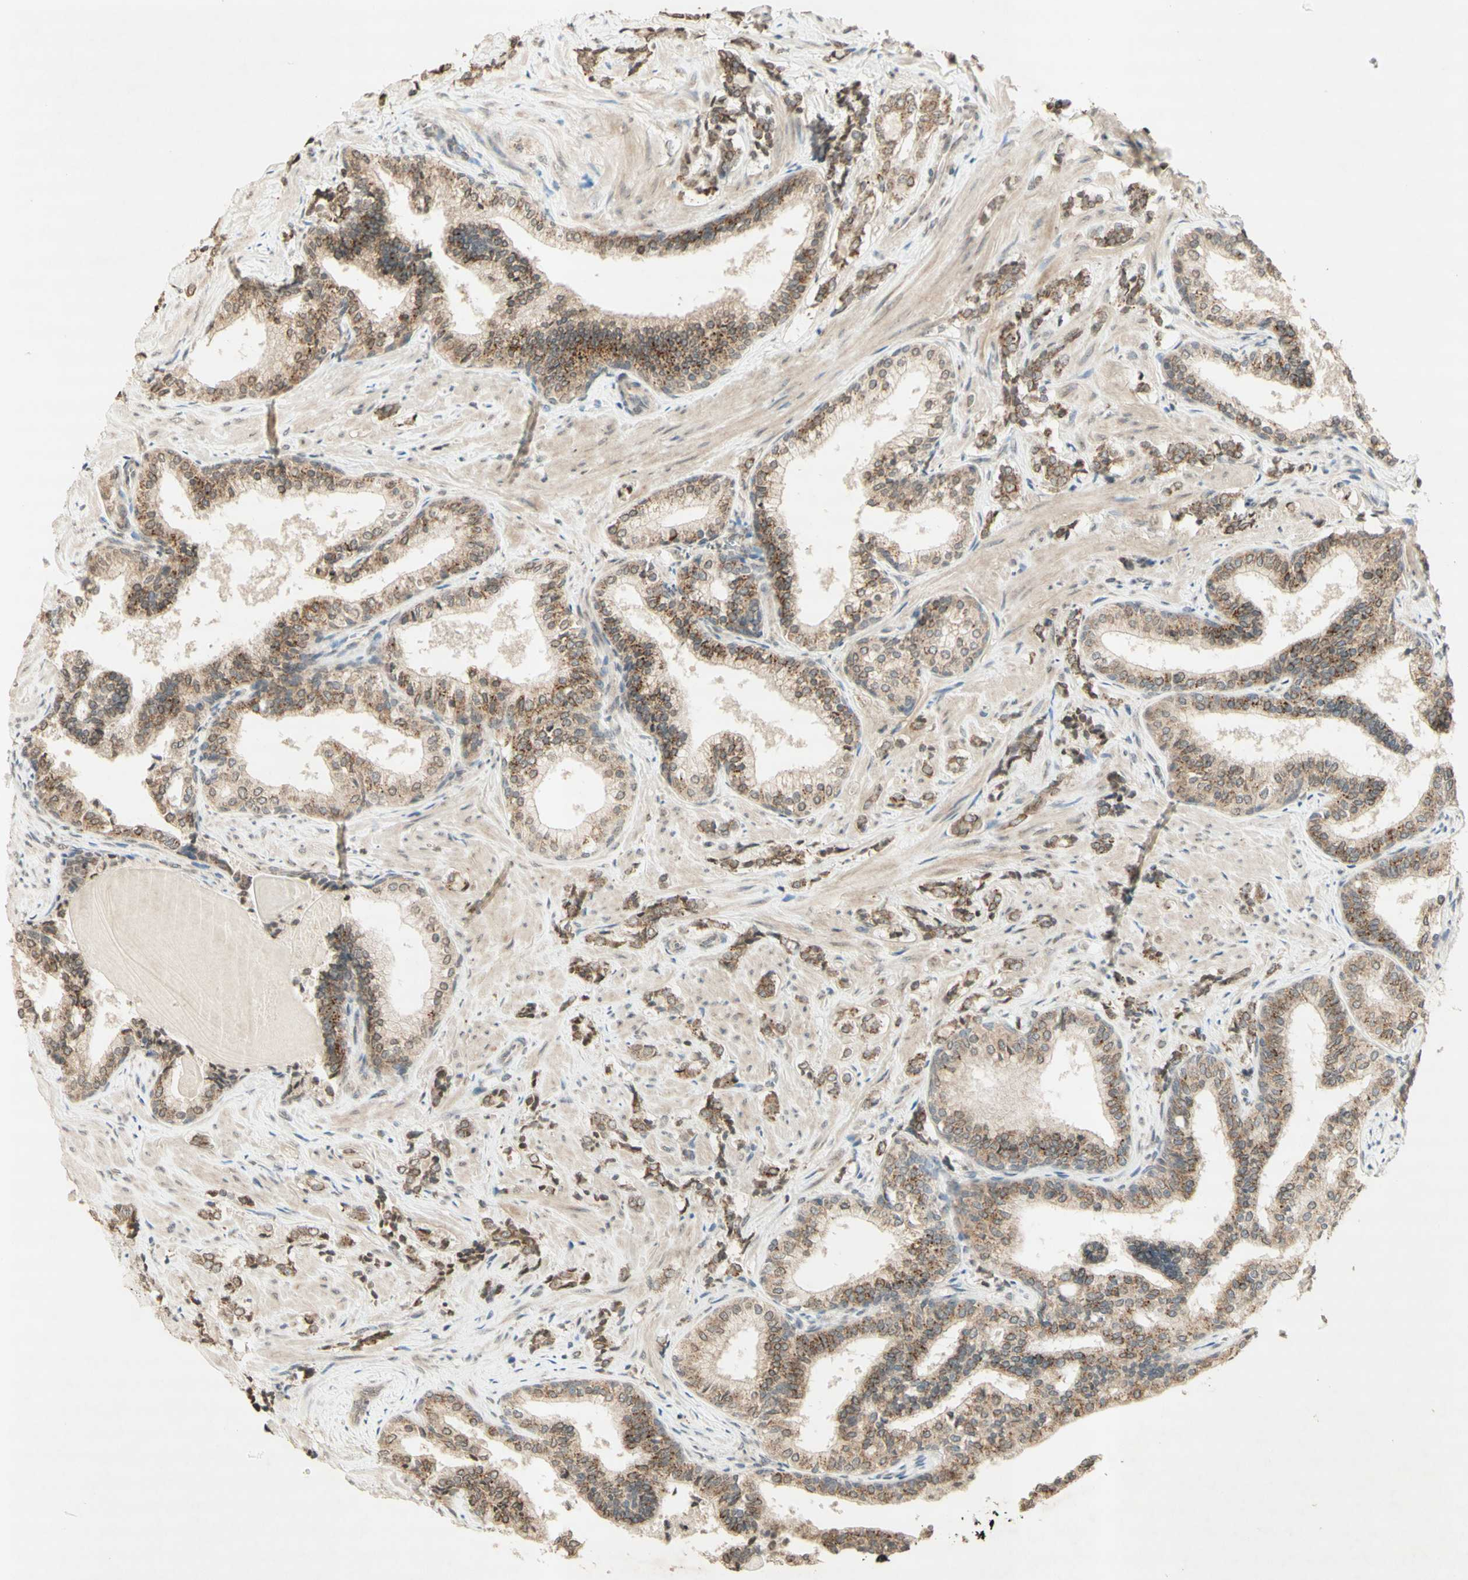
{"staining": {"intensity": "moderate", "quantity": ">75%", "location": "cytoplasmic/membranous"}, "tissue": "prostate cancer", "cell_type": "Tumor cells", "image_type": "cancer", "snomed": [{"axis": "morphology", "description": "Adenocarcinoma, Low grade"}, {"axis": "topography", "description": "Prostate"}], "caption": "Immunohistochemistry (IHC) histopathology image of neoplastic tissue: prostate cancer (adenocarcinoma (low-grade)) stained using immunohistochemistry (IHC) shows medium levels of moderate protein expression localized specifically in the cytoplasmic/membranous of tumor cells, appearing as a cytoplasmic/membranous brown color.", "gene": "CCNI", "patient": {"sex": "male", "age": 60}}